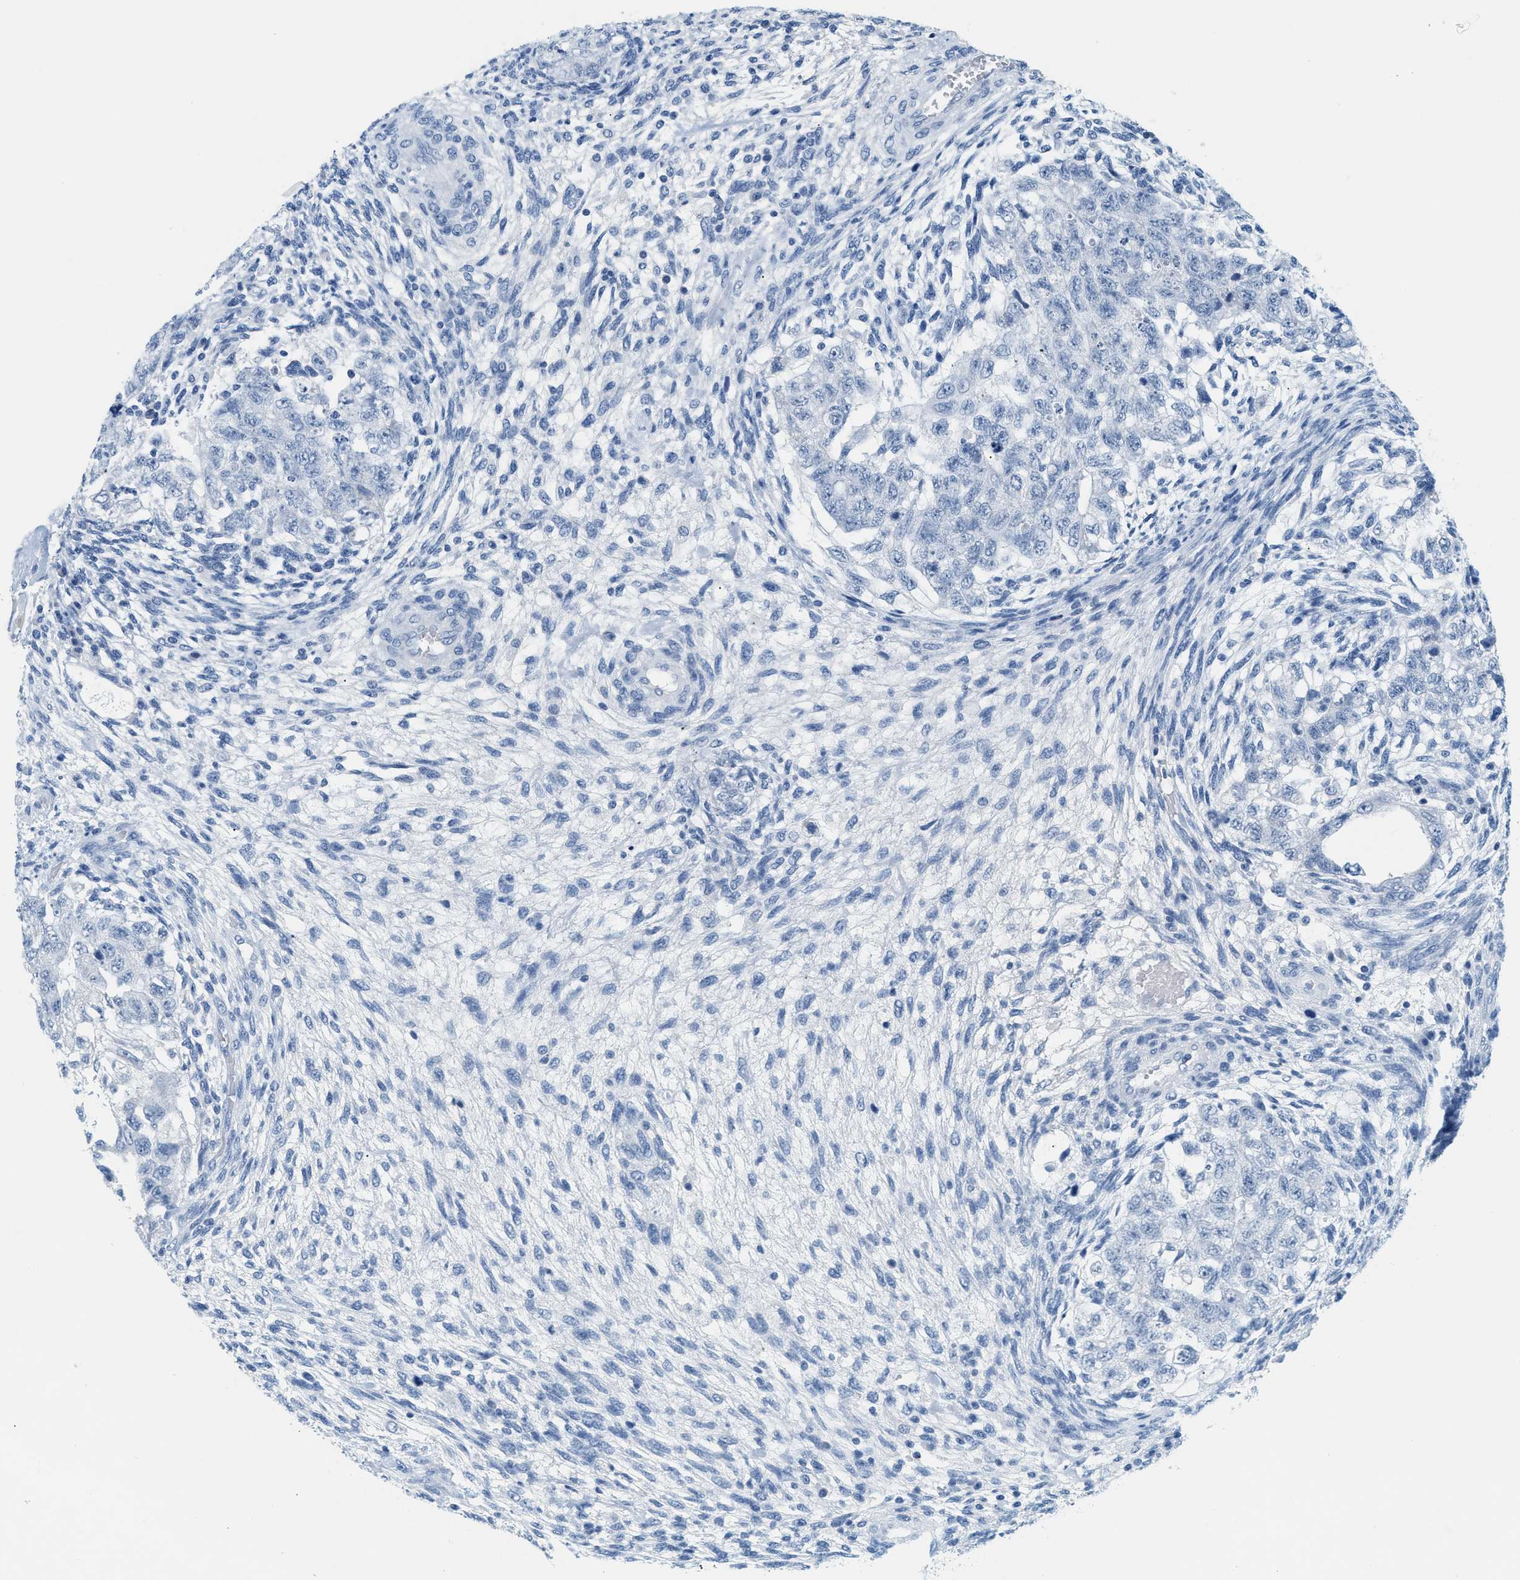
{"staining": {"intensity": "negative", "quantity": "none", "location": "none"}, "tissue": "testis cancer", "cell_type": "Tumor cells", "image_type": "cancer", "snomed": [{"axis": "morphology", "description": "Normal tissue, NOS"}, {"axis": "morphology", "description": "Carcinoma, Embryonal, NOS"}, {"axis": "topography", "description": "Testis"}], "caption": "Immunohistochemical staining of human testis embryonal carcinoma shows no significant expression in tumor cells.", "gene": "LCN2", "patient": {"sex": "male", "age": 36}}